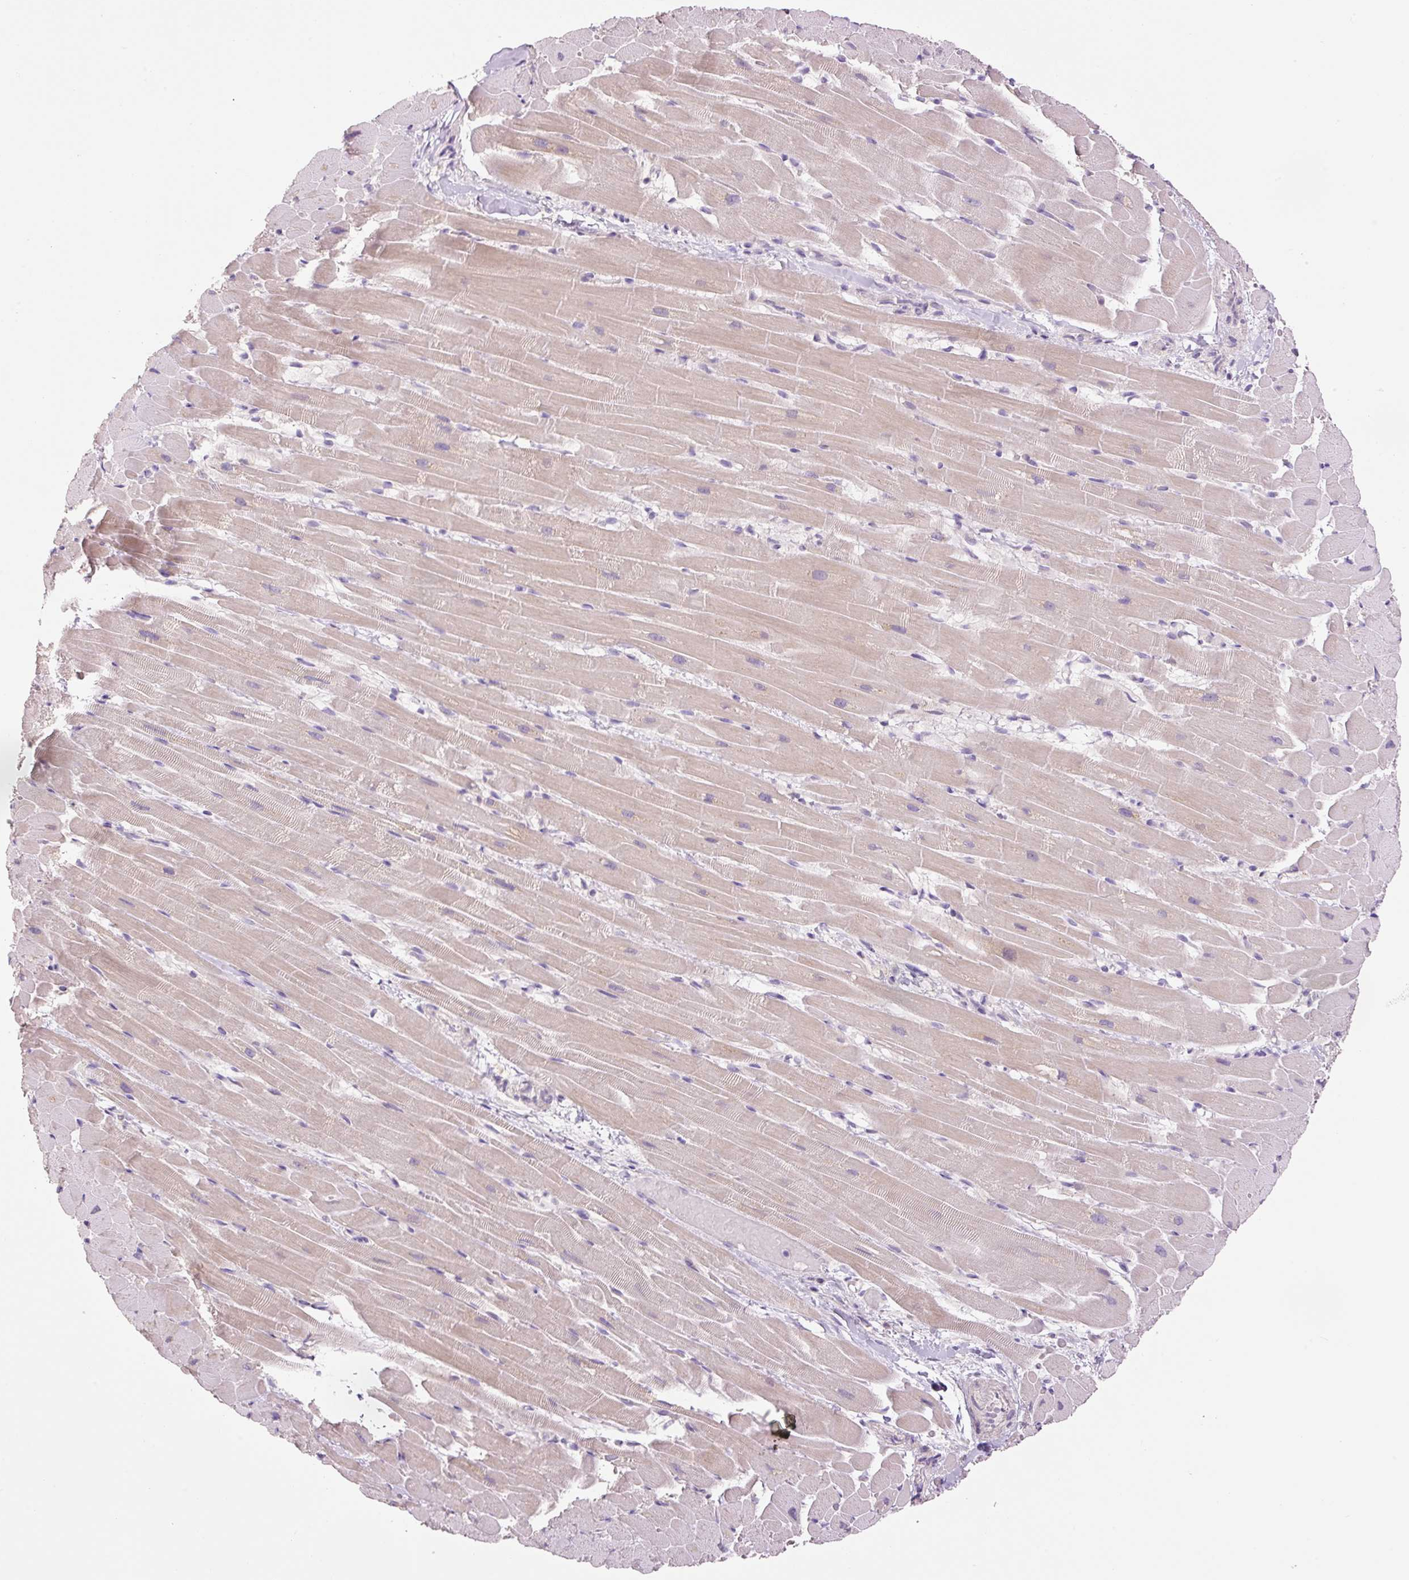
{"staining": {"intensity": "moderate", "quantity": "<25%", "location": "cytoplasmic/membranous"}, "tissue": "heart muscle", "cell_type": "Cardiomyocytes", "image_type": "normal", "snomed": [{"axis": "morphology", "description": "Normal tissue, NOS"}, {"axis": "topography", "description": "Heart"}], "caption": "DAB (3,3'-diaminobenzidine) immunohistochemical staining of unremarkable heart muscle displays moderate cytoplasmic/membranous protein expression in about <25% of cardiomyocytes.", "gene": "HAX1", "patient": {"sex": "male", "age": 37}}